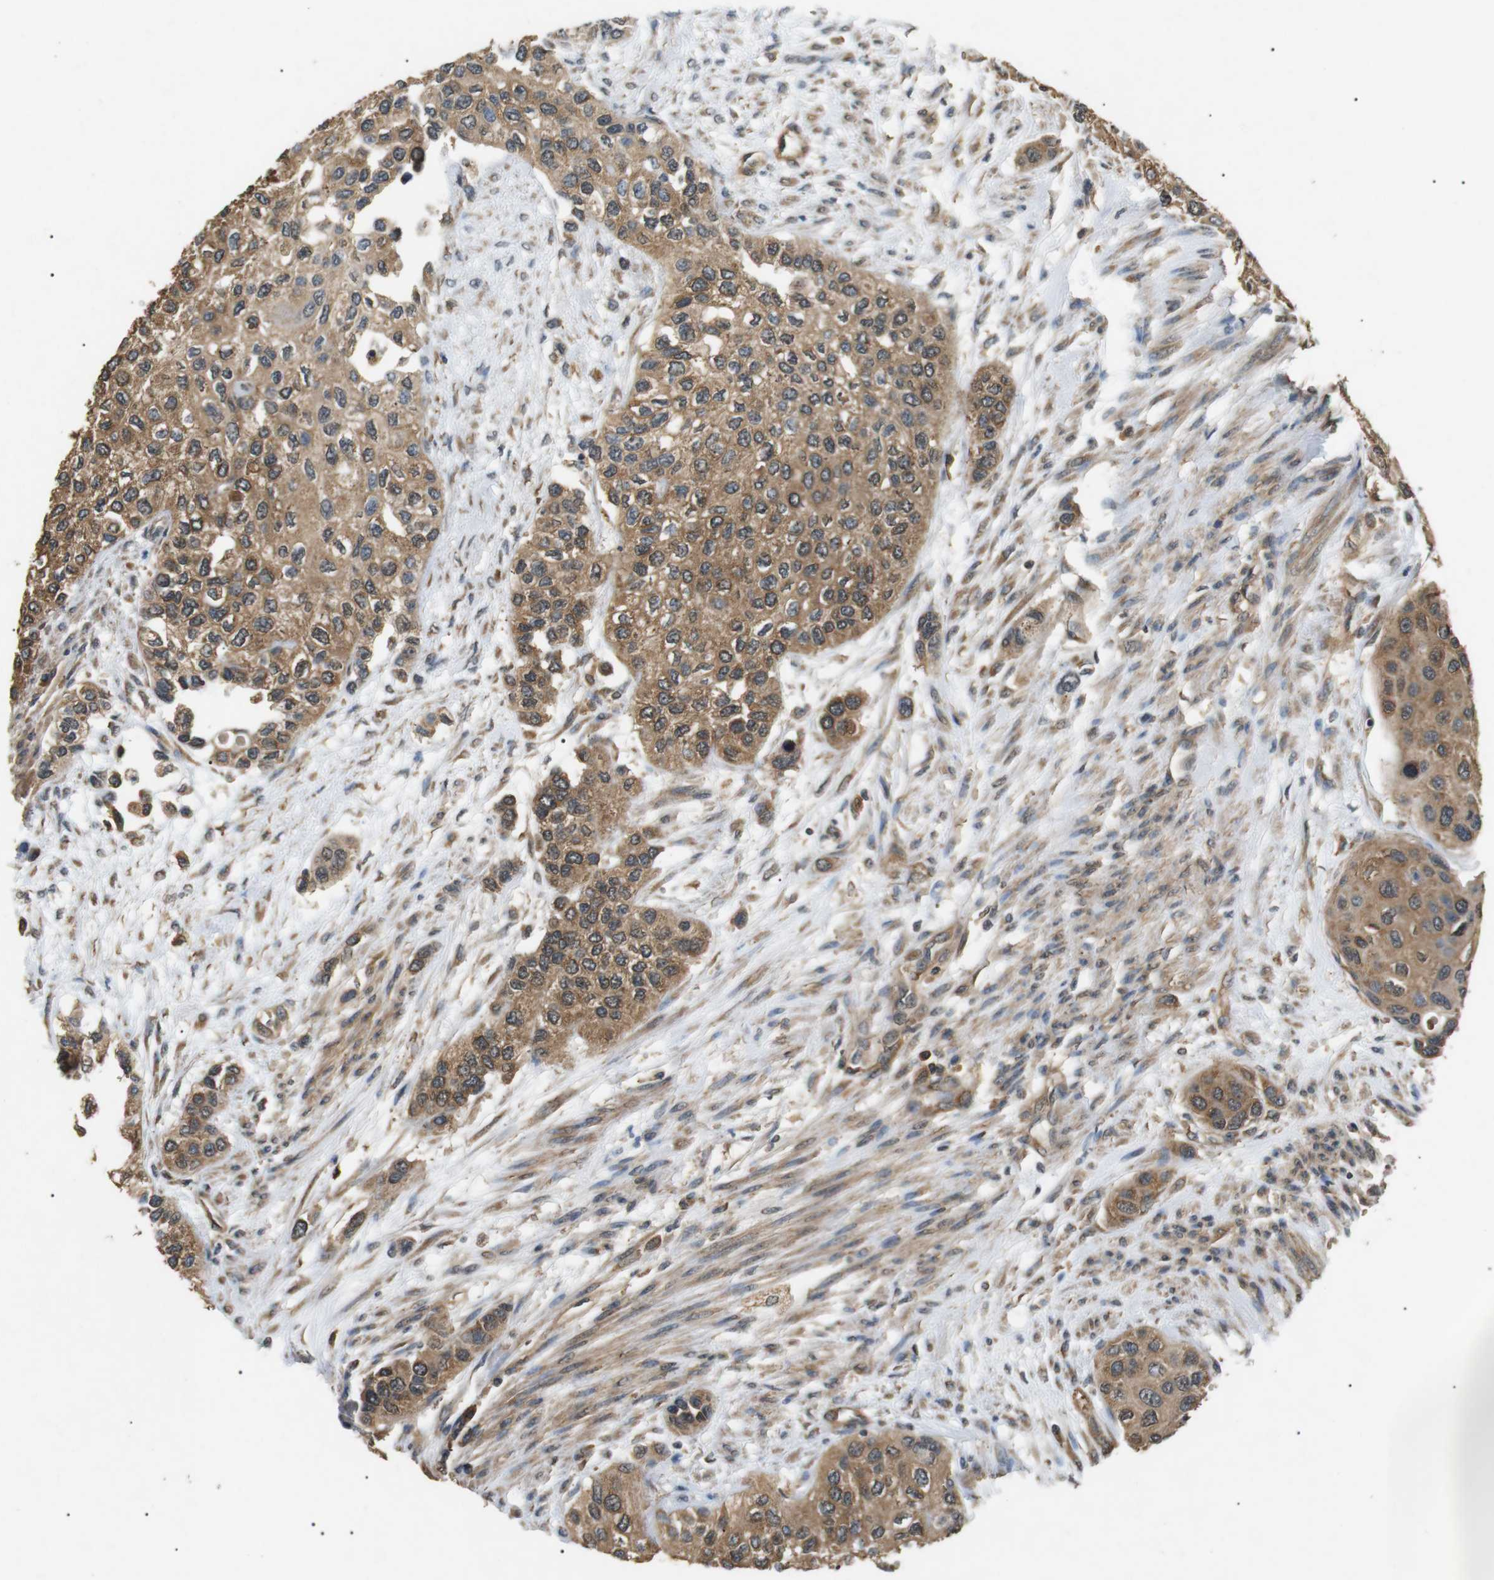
{"staining": {"intensity": "moderate", "quantity": ">75%", "location": "cytoplasmic/membranous"}, "tissue": "urothelial cancer", "cell_type": "Tumor cells", "image_type": "cancer", "snomed": [{"axis": "morphology", "description": "Urothelial carcinoma, High grade"}, {"axis": "topography", "description": "Urinary bladder"}], "caption": "Approximately >75% of tumor cells in human urothelial cancer demonstrate moderate cytoplasmic/membranous protein expression as visualized by brown immunohistochemical staining.", "gene": "TBC1D15", "patient": {"sex": "female", "age": 56}}